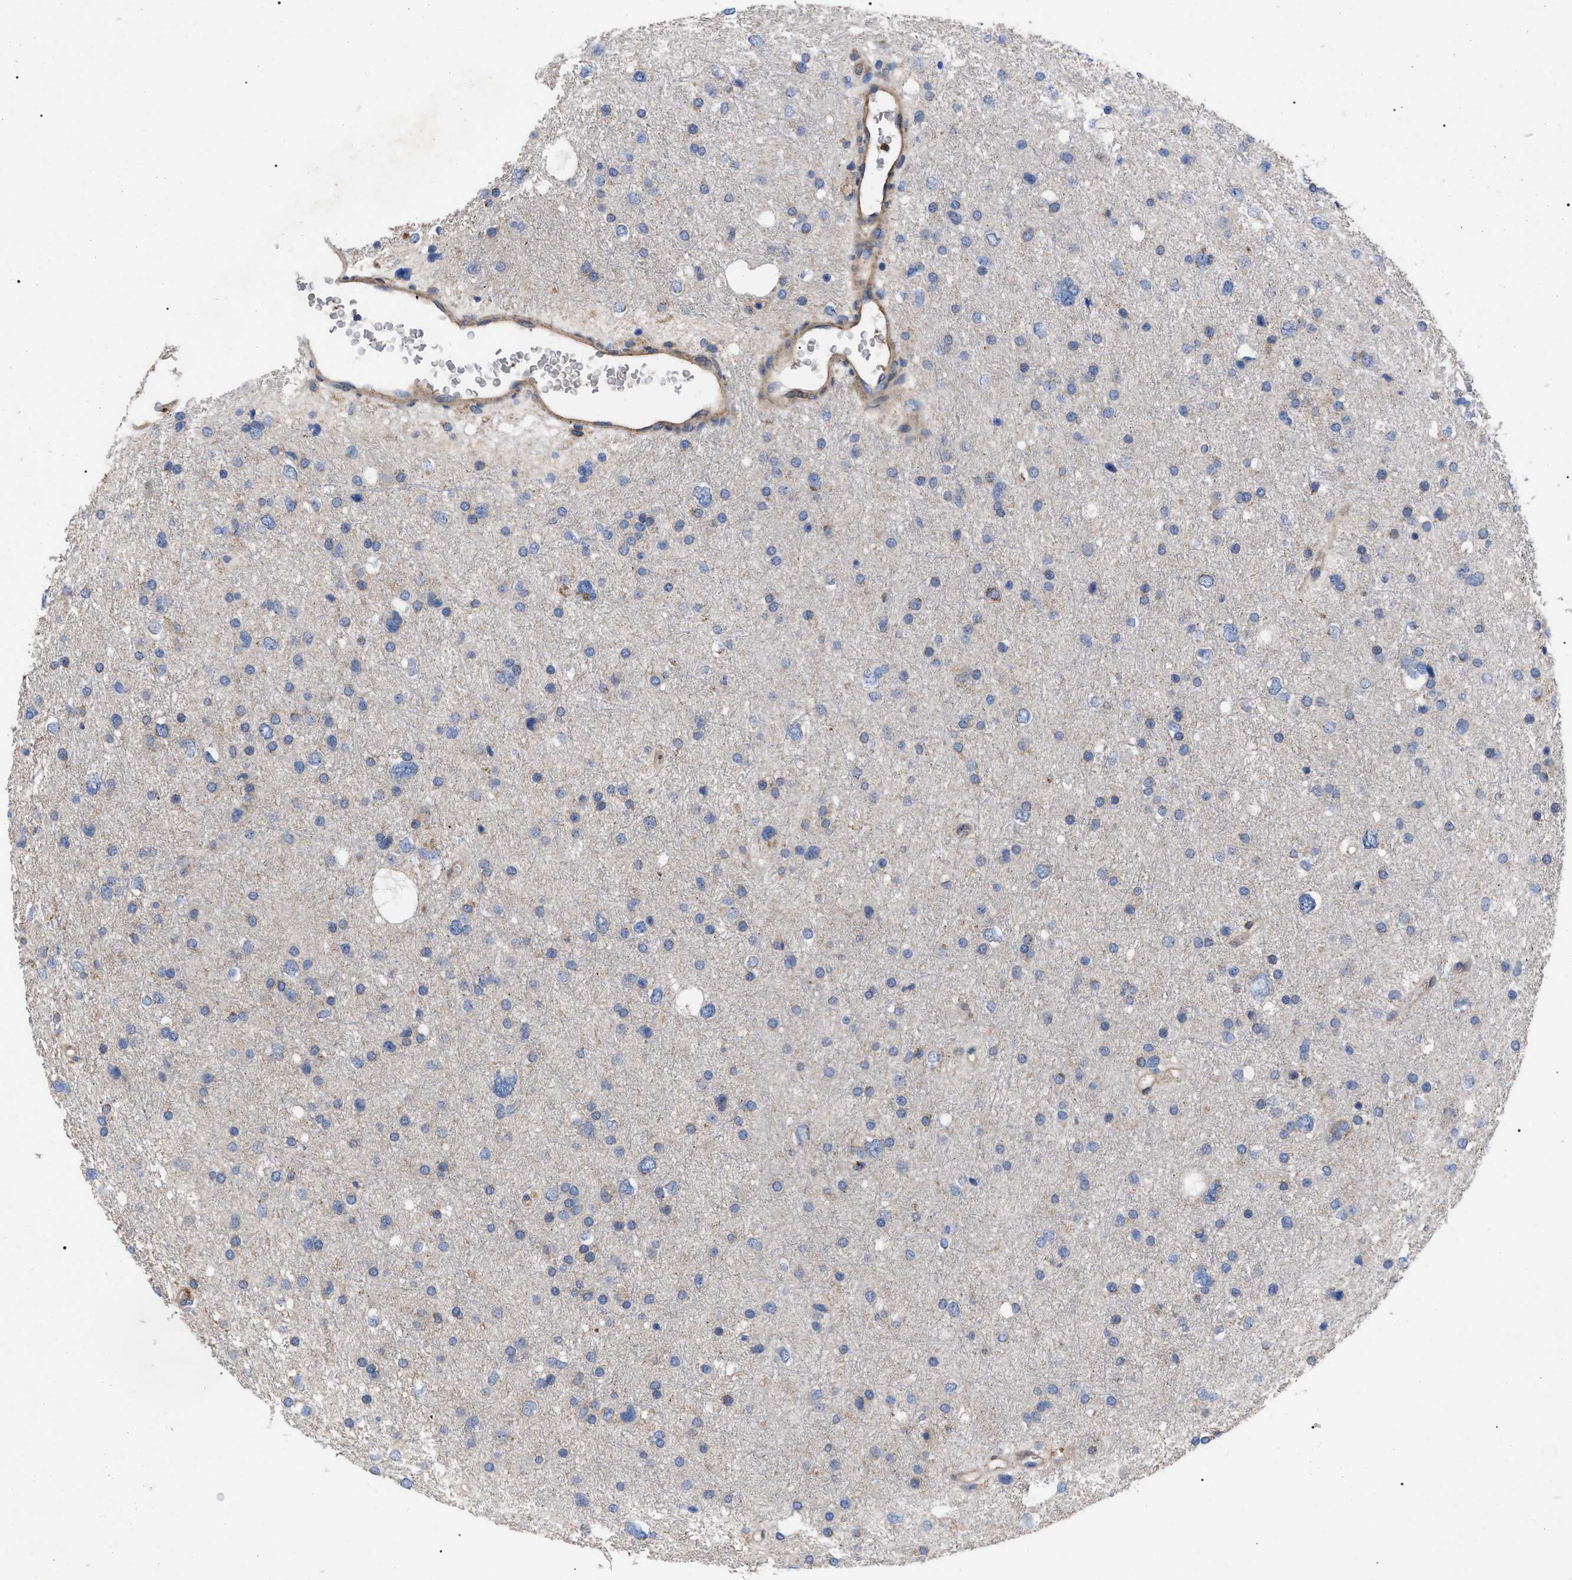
{"staining": {"intensity": "negative", "quantity": "none", "location": "none"}, "tissue": "glioma", "cell_type": "Tumor cells", "image_type": "cancer", "snomed": [{"axis": "morphology", "description": "Glioma, malignant, Low grade"}, {"axis": "topography", "description": "Brain"}], "caption": "This is an immunohistochemistry (IHC) photomicrograph of glioma. There is no positivity in tumor cells.", "gene": "FAM171A2", "patient": {"sex": "female", "age": 37}}